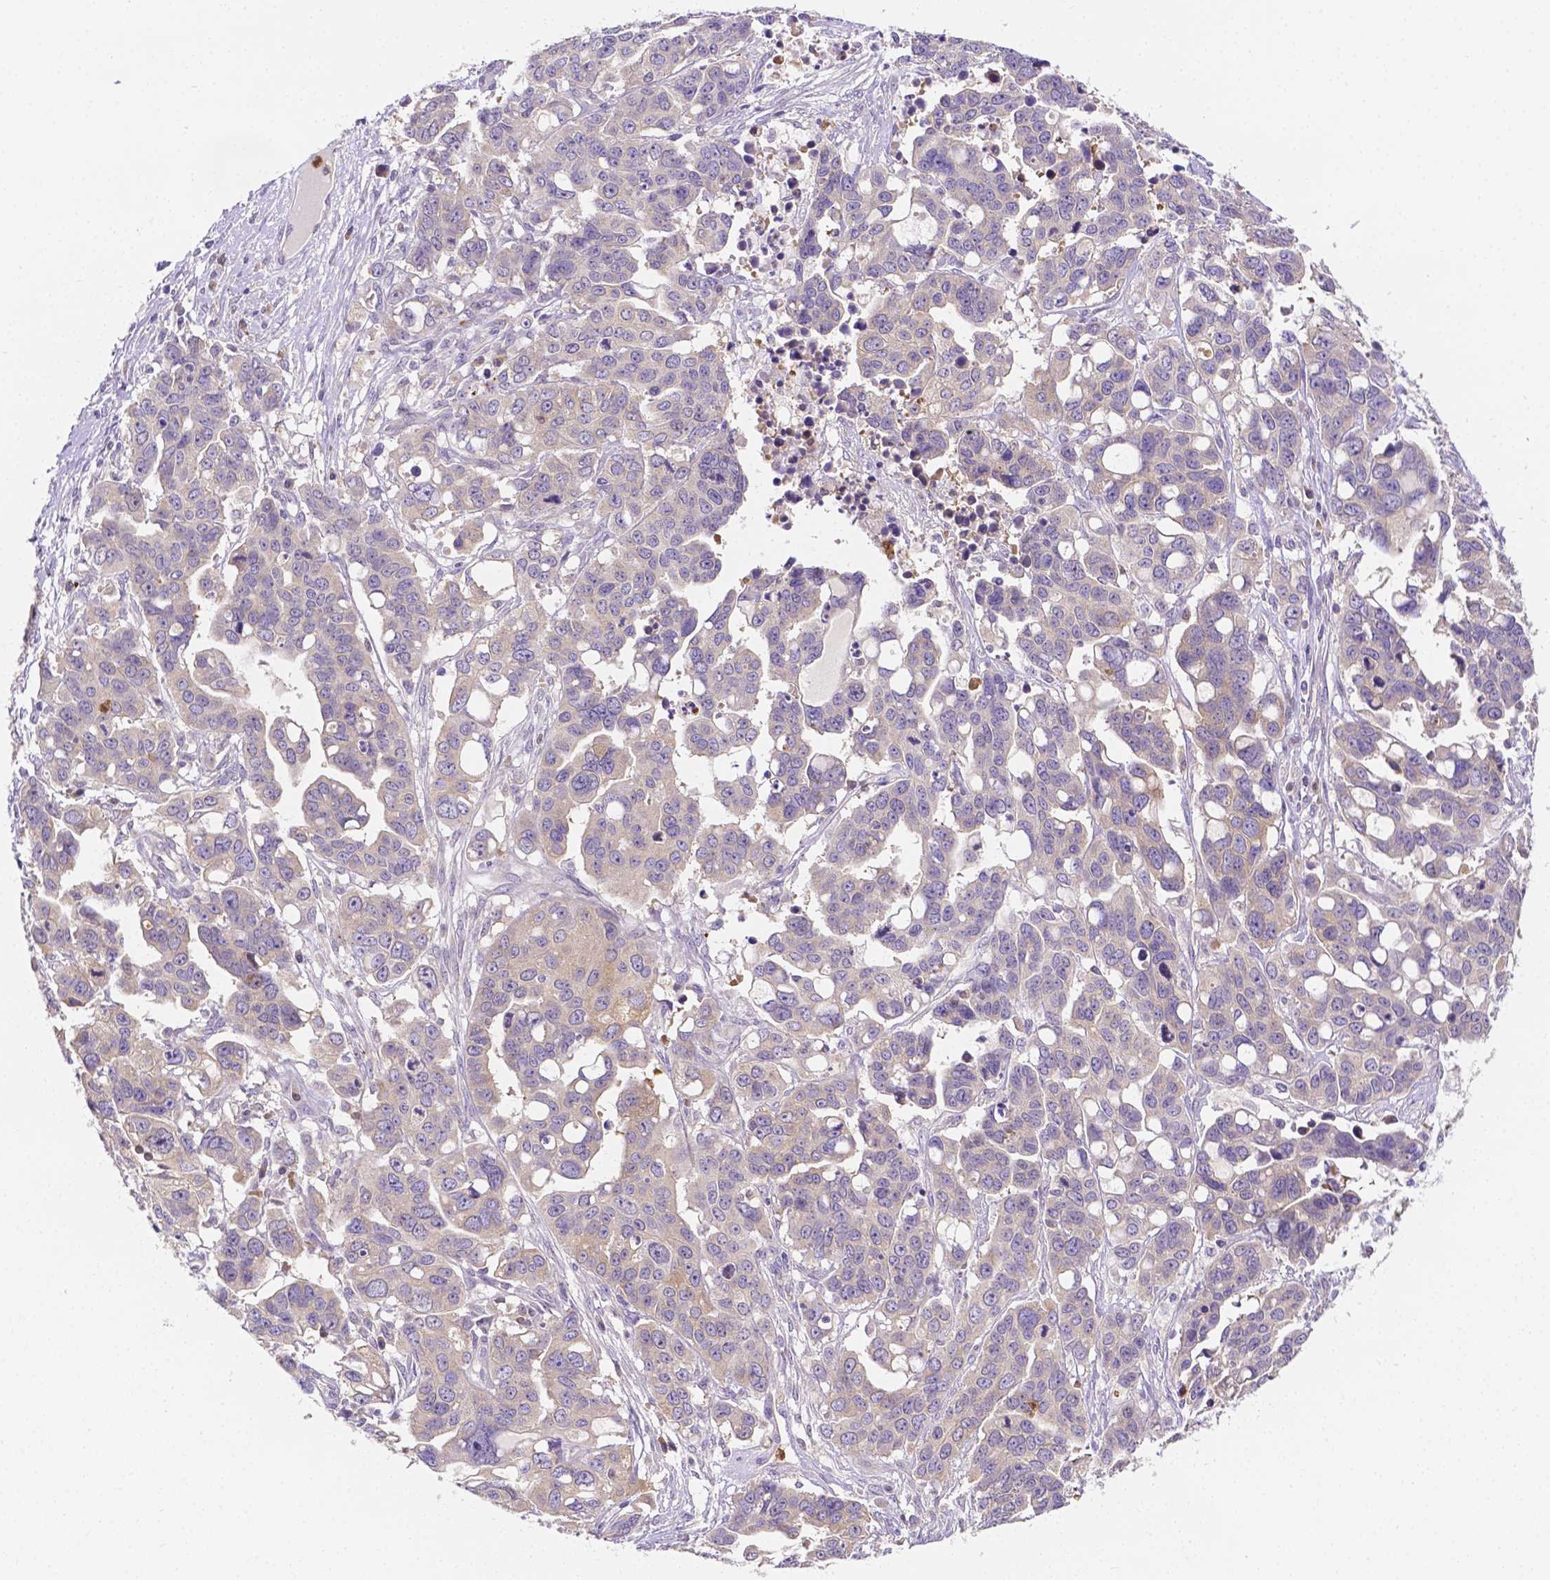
{"staining": {"intensity": "negative", "quantity": "none", "location": "none"}, "tissue": "ovarian cancer", "cell_type": "Tumor cells", "image_type": "cancer", "snomed": [{"axis": "morphology", "description": "Carcinoma, endometroid"}, {"axis": "topography", "description": "Ovary"}], "caption": "Immunohistochemical staining of human ovarian cancer (endometroid carcinoma) exhibits no significant positivity in tumor cells.", "gene": "ZNRD2", "patient": {"sex": "female", "age": 78}}